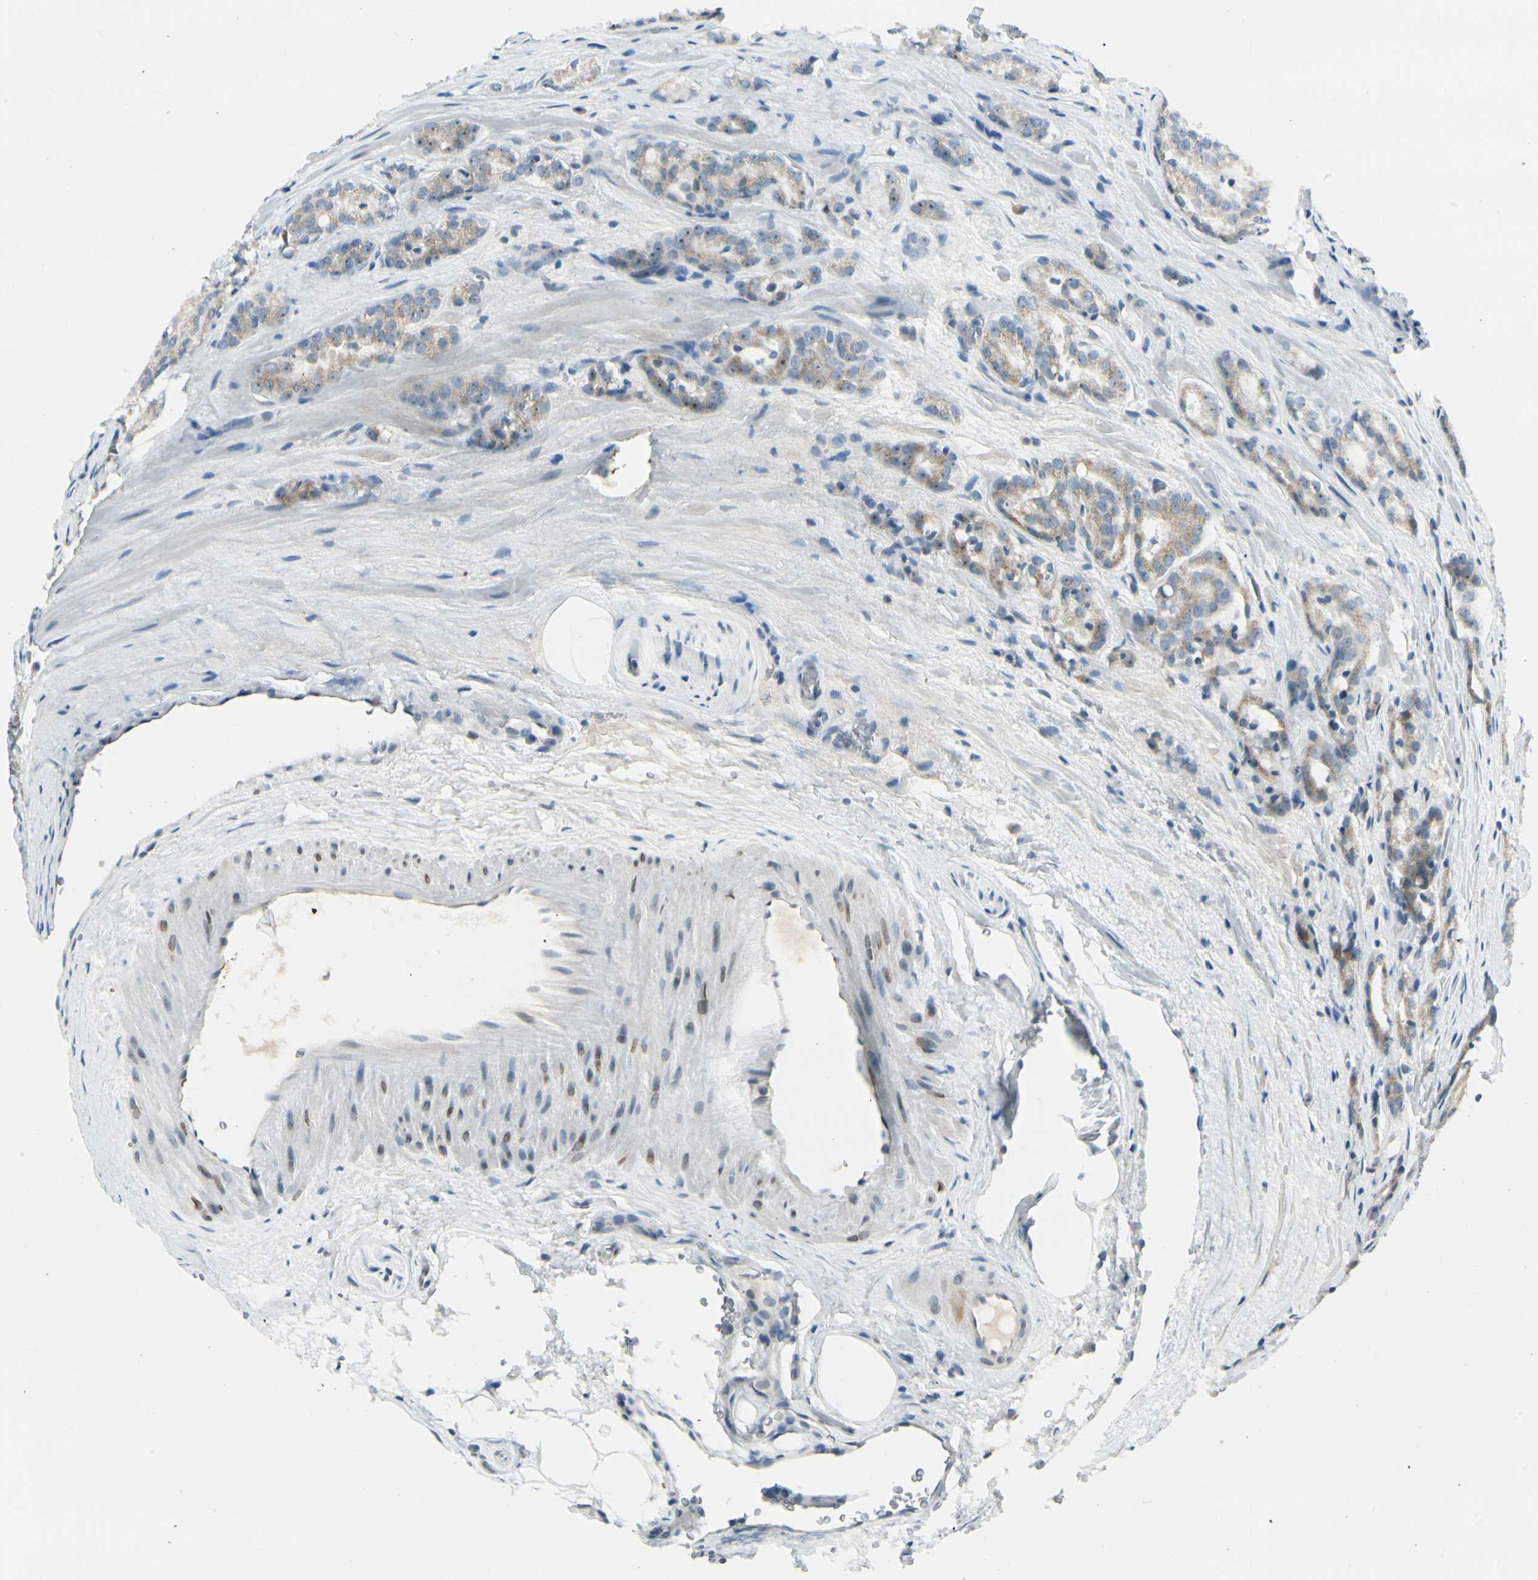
{"staining": {"intensity": "moderate", "quantity": "25%-75%", "location": "cytoplasmic/membranous,nuclear"}, "tissue": "prostate cancer", "cell_type": "Tumor cells", "image_type": "cancer", "snomed": [{"axis": "morphology", "description": "Adenocarcinoma, High grade"}, {"axis": "topography", "description": "Prostate"}], "caption": "IHC (DAB (3,3'-diaminobenzidine)) staining of human prostate adenocarcinoma (high-grade) exhibits moderate cytoplasmic/membranous and nuclear protein expression in approximately 25%-75% of tumor cells.", "gene": "ZSCAN1", "patient": {"sex": "male", "age": 64}}